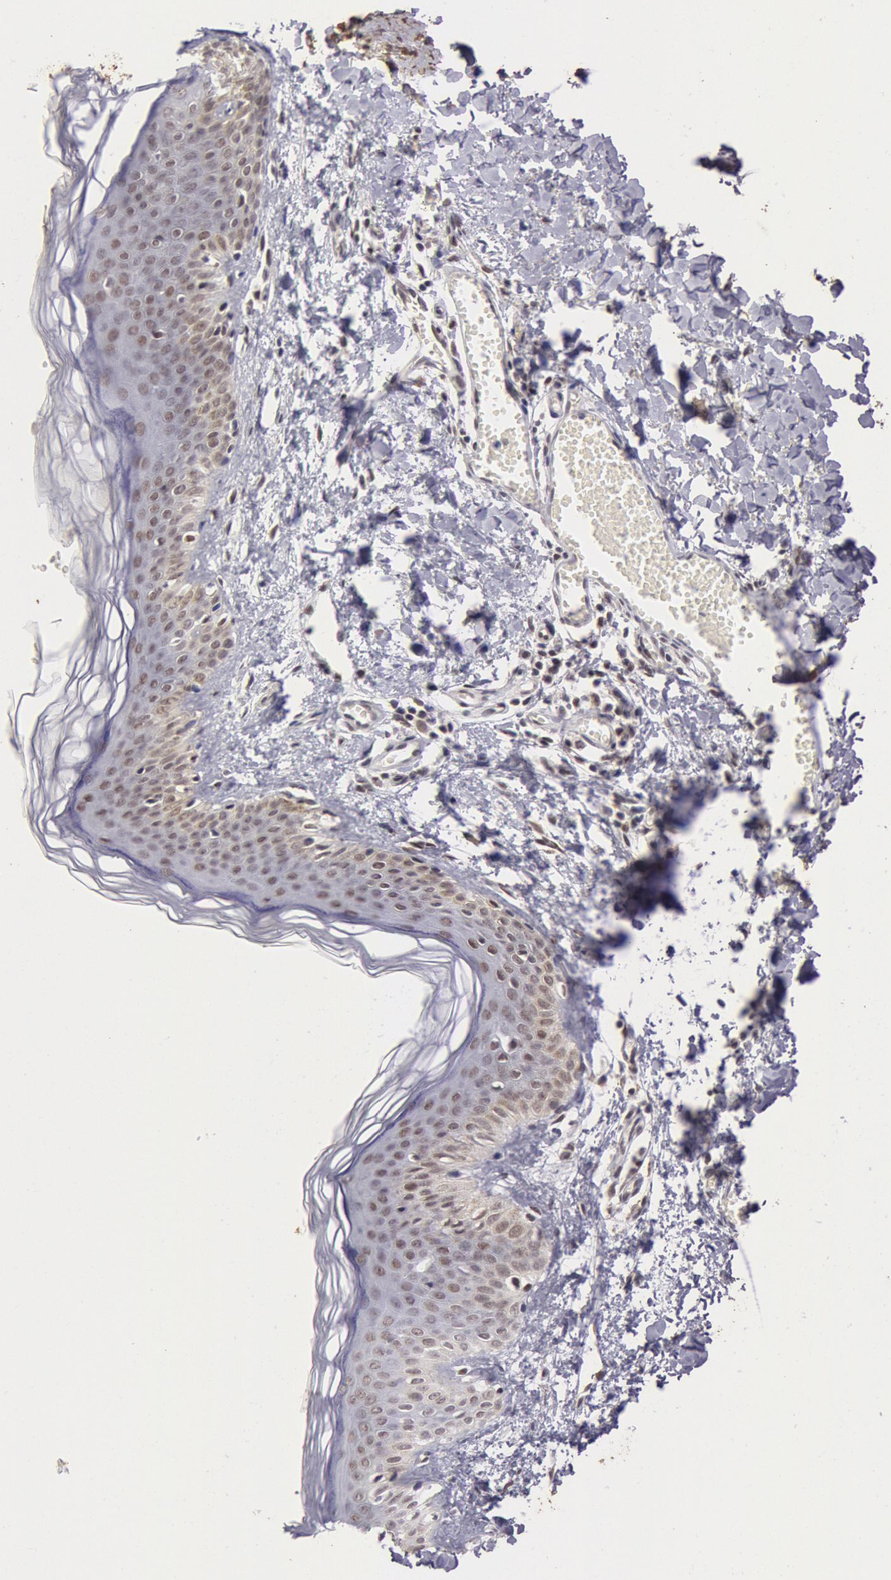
{"staining": {"intensity": "moderate", "quantity": ">75%", "location": "nuclear"}, "tissue": "skin", "cell_type": "Fibroblasts", "image_type": "normal", "snomed": [{"axis": "morphology", "description": "Normal tissue, NOS"}, {"axis": "morphology", "description": "Sarcoma, NOS"}, {"axis": "topography", "description": "Skin"}, {"axis": "topography", "description": "Soft tissue"}], "caption": "Immunohistochemical staining of unremarkable skin reveals medium levels of moderate nuclear positivity in about >75% of fibroblasts.", "gene": "CDKN2B", "patient": {"sex": "female", "age": 51}}